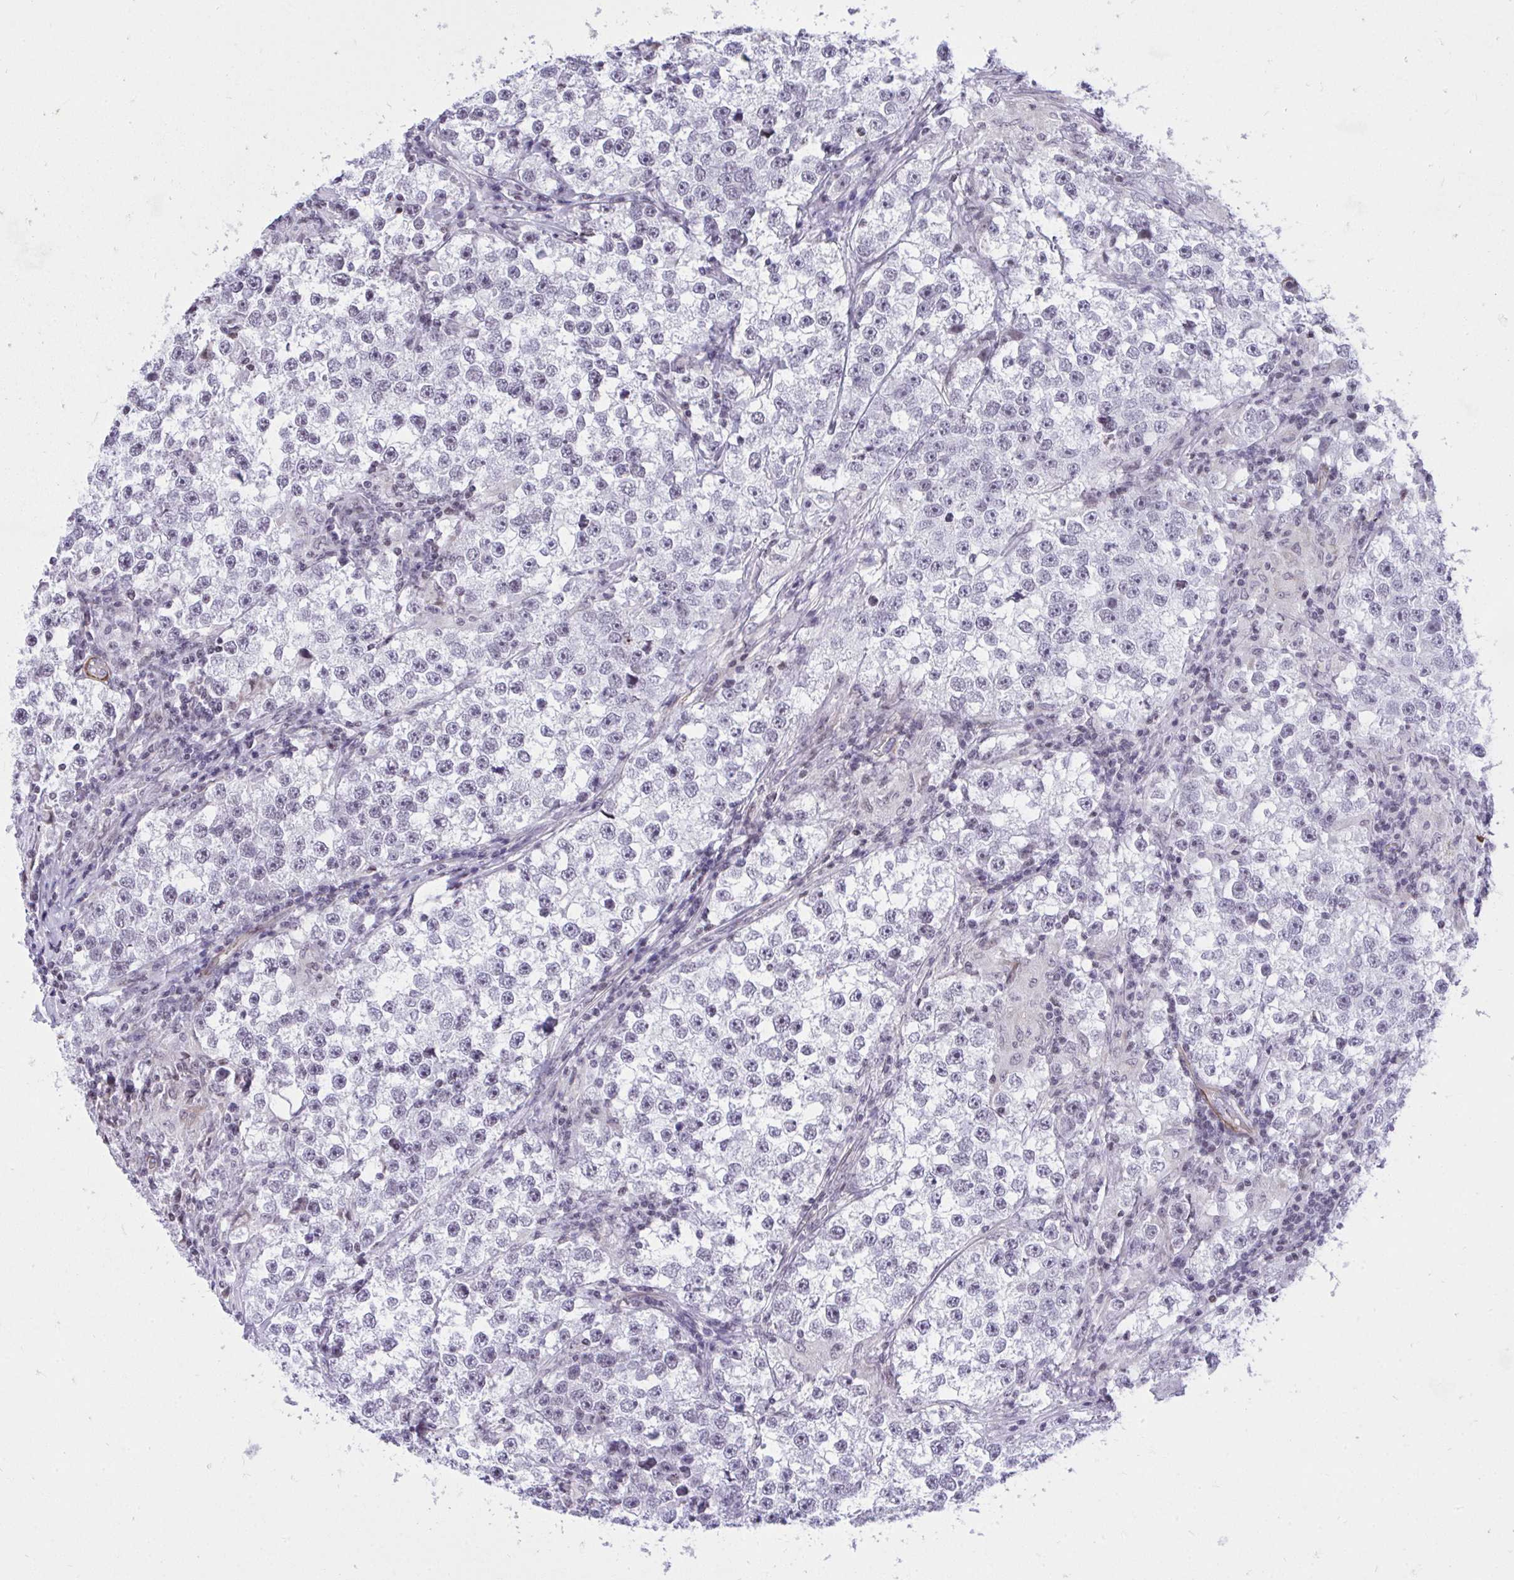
{"staining": {"intensity": "negative", "quantity": "none", "location": "none"}, "tissue": "testis cancer", "cell_type": "Tumor cells", "image_type": "cancer", "snomed": [{"axis": "morphology", "description": "Seminoma, NOS"}, {"axis": "topography", "description": "Testis"}], "caption": "IHC micrograph of neoplastic tissue: human seminoma (testis) stained with DAB (3,3'-diaminobenzidine) reveals no significant protein expression in tumor cells.", "gene": "KCNN4", "patient": {"sex": "male", "age": 46}}